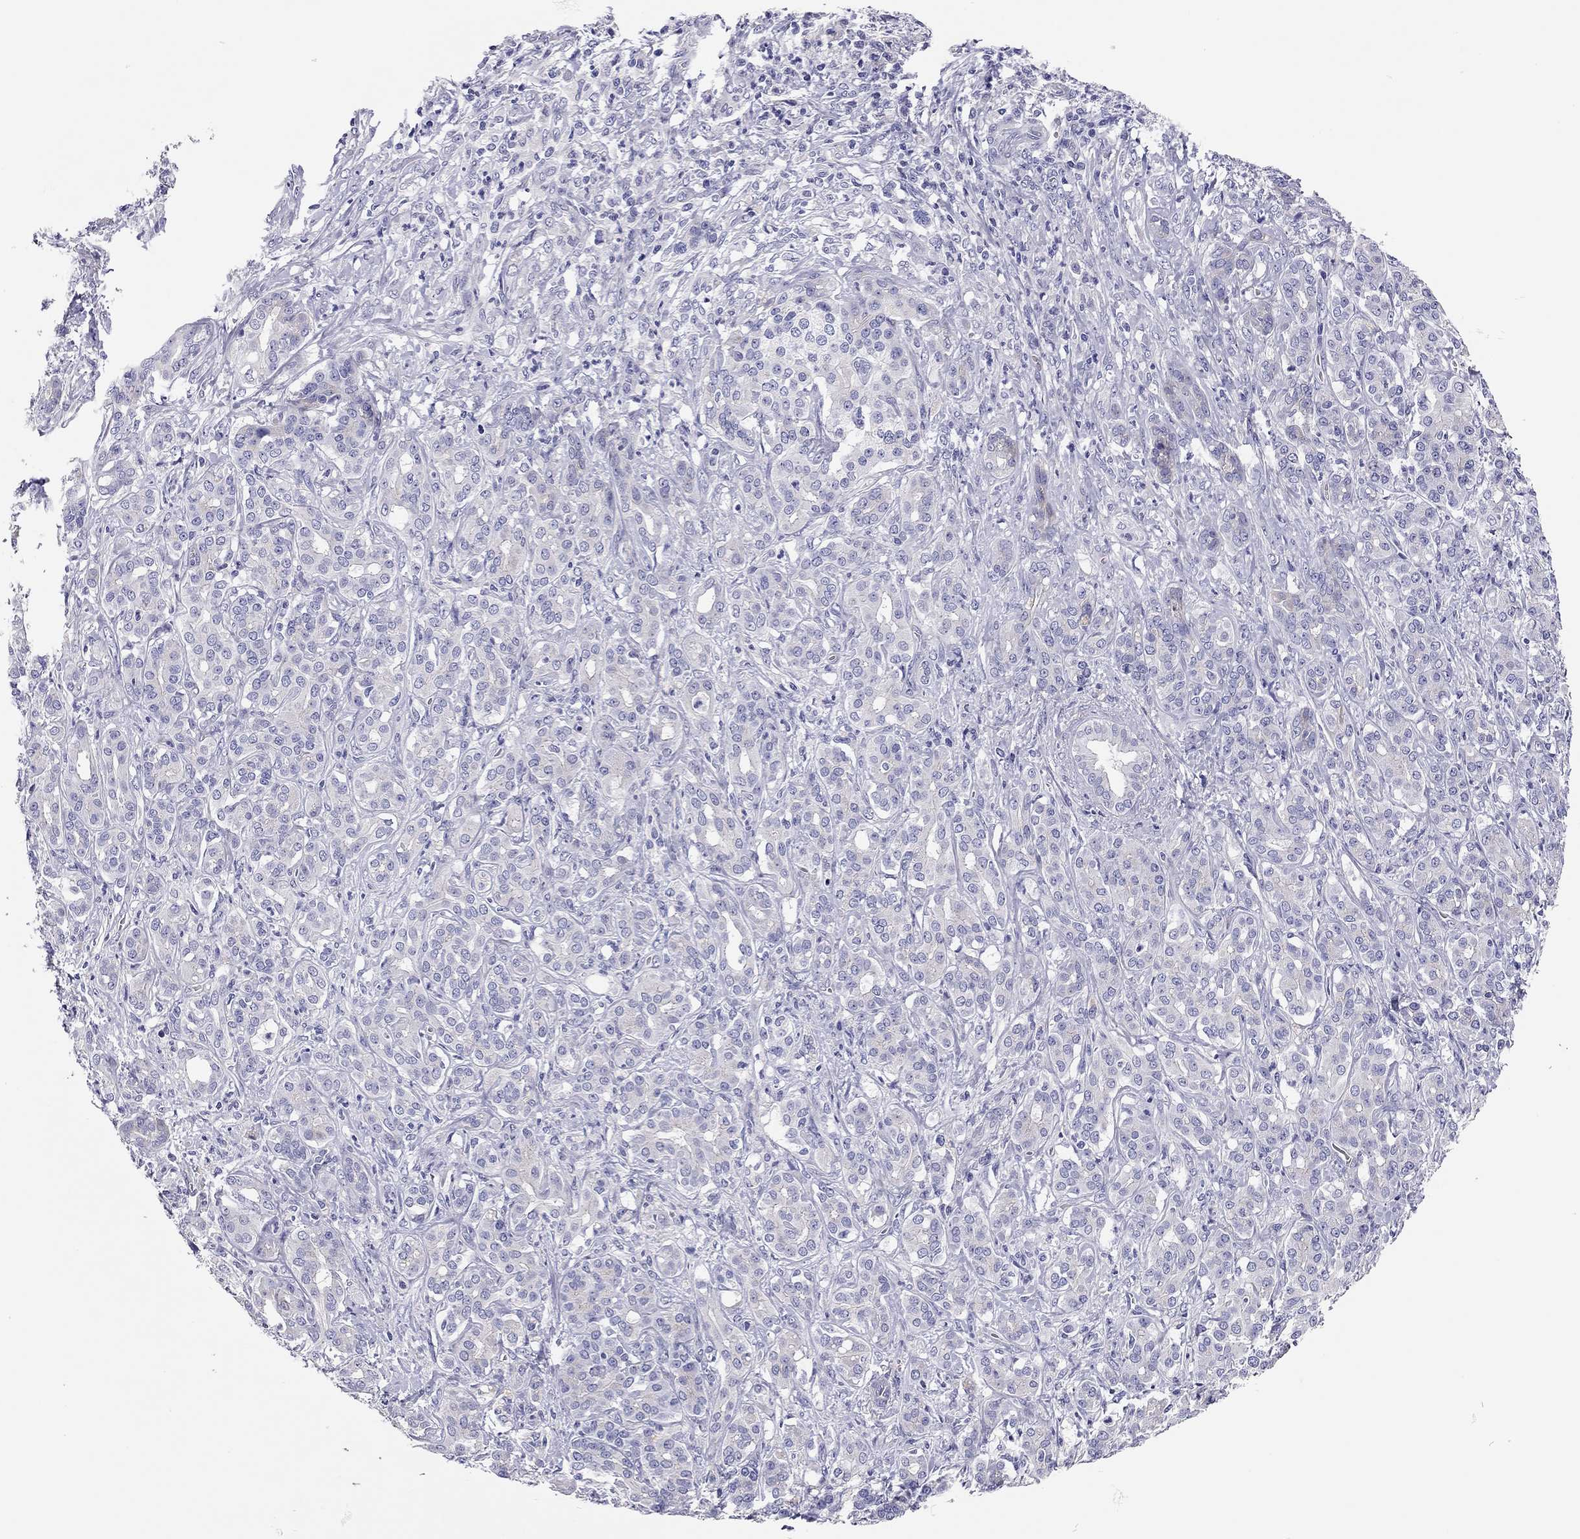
{"staining": {"intensity": "negative", "quantity": "none", "location": "none"}, "tissue": "pancreatic cancer", "cell_type": "Tumor cells", "image_type": "cancer", "snomed": [{"axis": "morphology", "description": "Normal tissue, NOS"}, {"axis": "morphology", "description": "Inflammation, NOS"}, {"axis": "morphology", "description": "Adenocarcinoma, NOS"}, {"axis": "topography", "description": "Pancreas"}], "caption": "DAB immunohistochemical staining of adenocarcinoma (pancreatic) demonstrates no significant expression in tumor cells.", "gene": "SCARB1", "patient": {"sex": "male", "age": 57}}